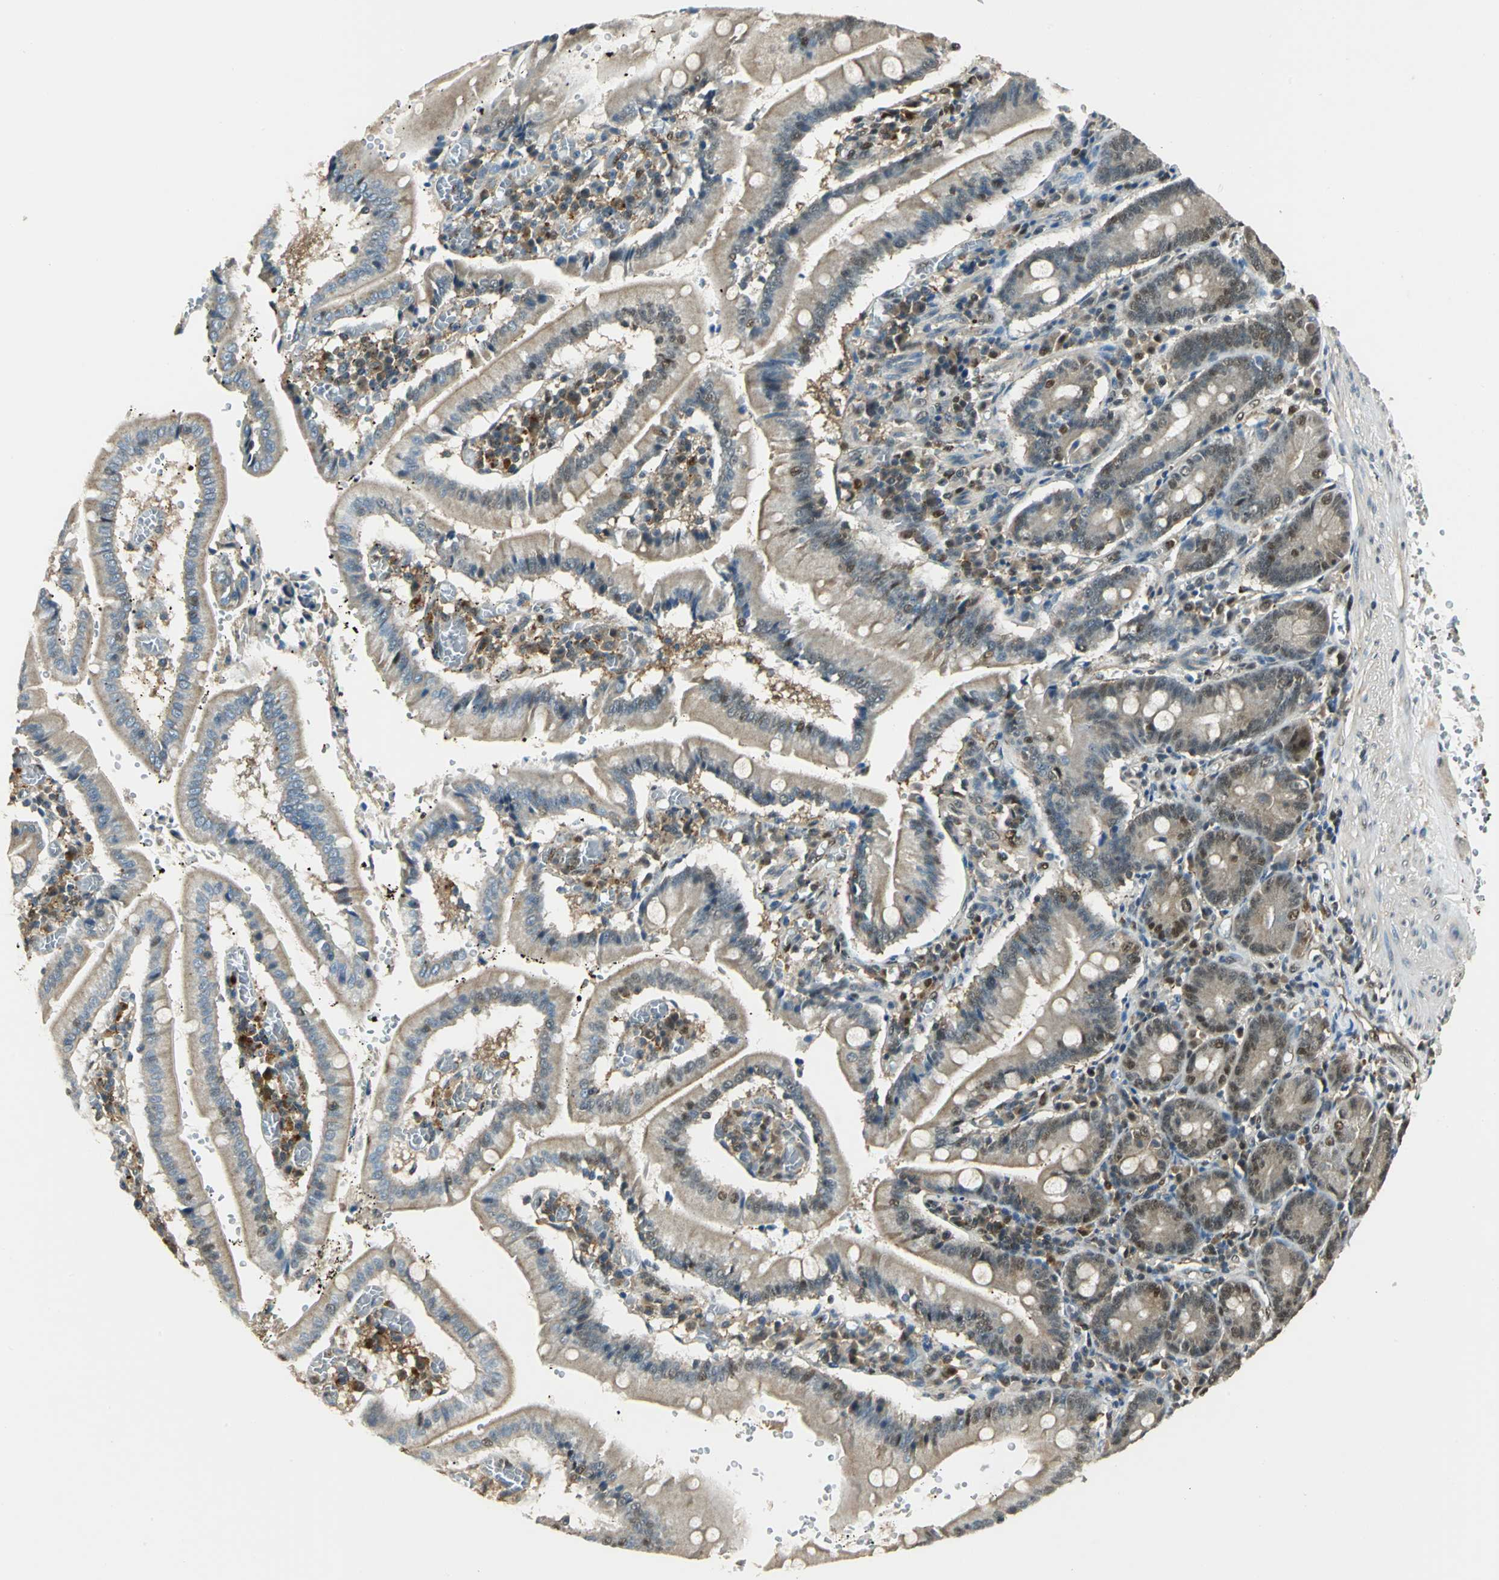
{"staining": {"intensity": "moderate", "quantity": ">75%", "location": "cytoplasmic/membranous,nuclear"}, "tissue": "small intestine", "cell_type": "Glandular cells", "image_type": "normal", "snomed": [{"axis": "morphology", "description": "Normal tissue, NOS"}, {"axis": "topography", "description": "Small intestine"}], "caption": "Immunohistochemistry staining of unremarkable small intestine, which reveals medium levels of moderate cytoplasmic/membranous,nuclear positivity in about >75% of glandular cells indicating moderate cytoplasmic/membranous,nuclear protein expression. The staining was performed using DAB (brown) for protein detection and nuclei were counterstained in hematoxylin (blue).", "gene": "PPP1R13L", "patient": {"sex": "male", "age": 71}}